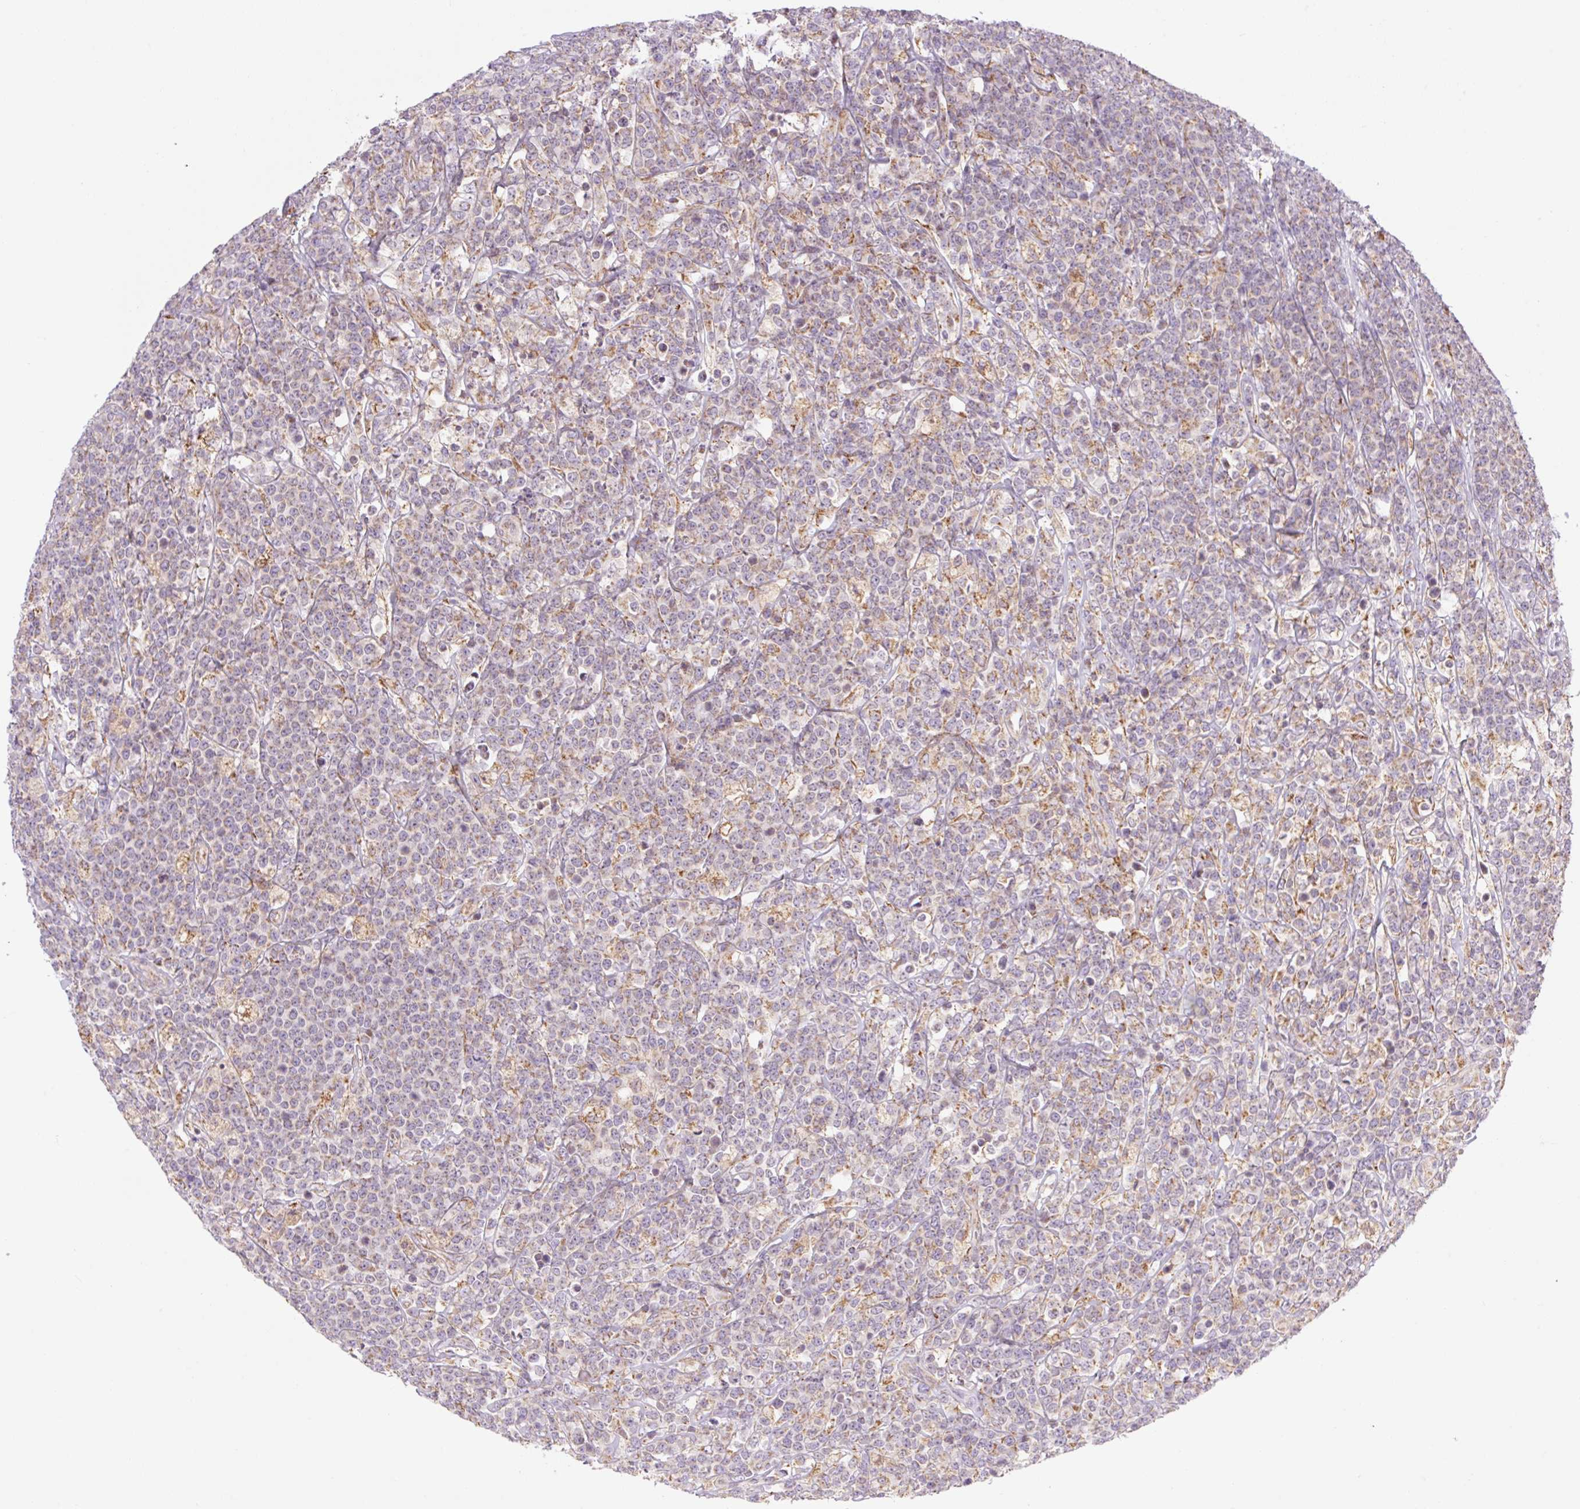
{"staining": {"intensity": "negative", "quantity": "none", "location": "none"}, "tissue": "lymphoma", "cell_type": "Tumor cells", "image_type": "cancer", "snomed": [{"axis": "morphology", "description": "Malignant lymphoma, non-Hodgkin's type, High grade"}, {"axis": "topography", "description": "Small intestine"}], "caption": "Immunohistochemistry (IHC) photomicrograph of human malignant lymphoma, non-Hodgkin's type (high-grade) stained for a protein (brown), which reveals no staining in tumor cells.", "gene": "GOSR2", "patient": {"sex": "male", "age": 8}}